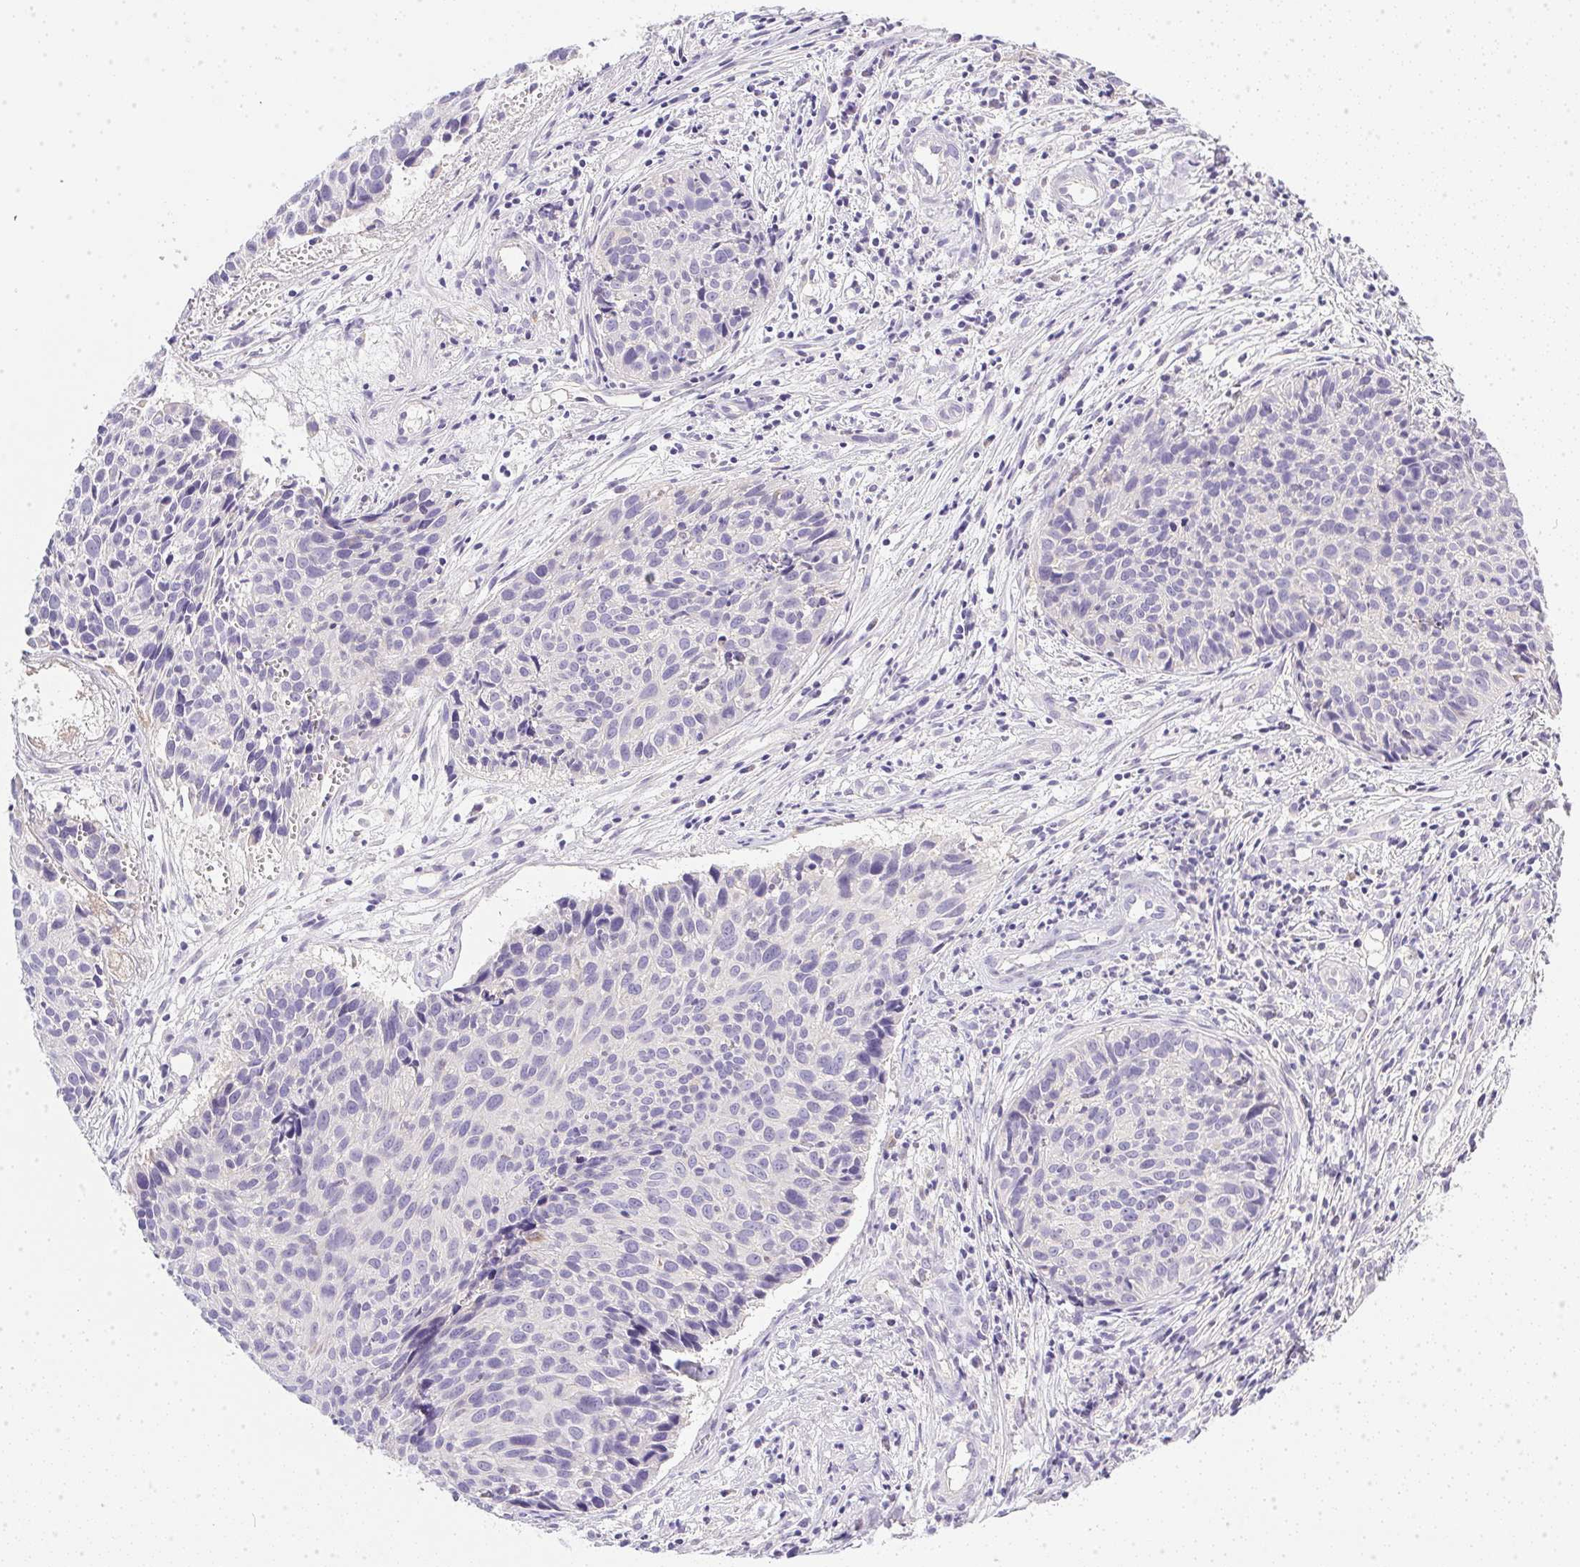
{"staining": {"intensity": "negative", "quantity": "none", "location": "none"}, "tissue": "cervical cancer", "cell_type": "Tumor cells", "image_type": "cancer", "snomed": [{"axis": "morphology", "description": "Squamous cell carcinoma, NOS"}, {"axis": "topography", "description": "Cervix"}], "caption": "IHC image of neoplastic tissue: cervical cancer (squamous cell carcinoma) stained with DAB (3,3'-diaminobenzidine) demonstrates no significant protein staining in tumor cells.", "gene": "SLC17A7", "patient": {"sex": "female", "age": 30}}